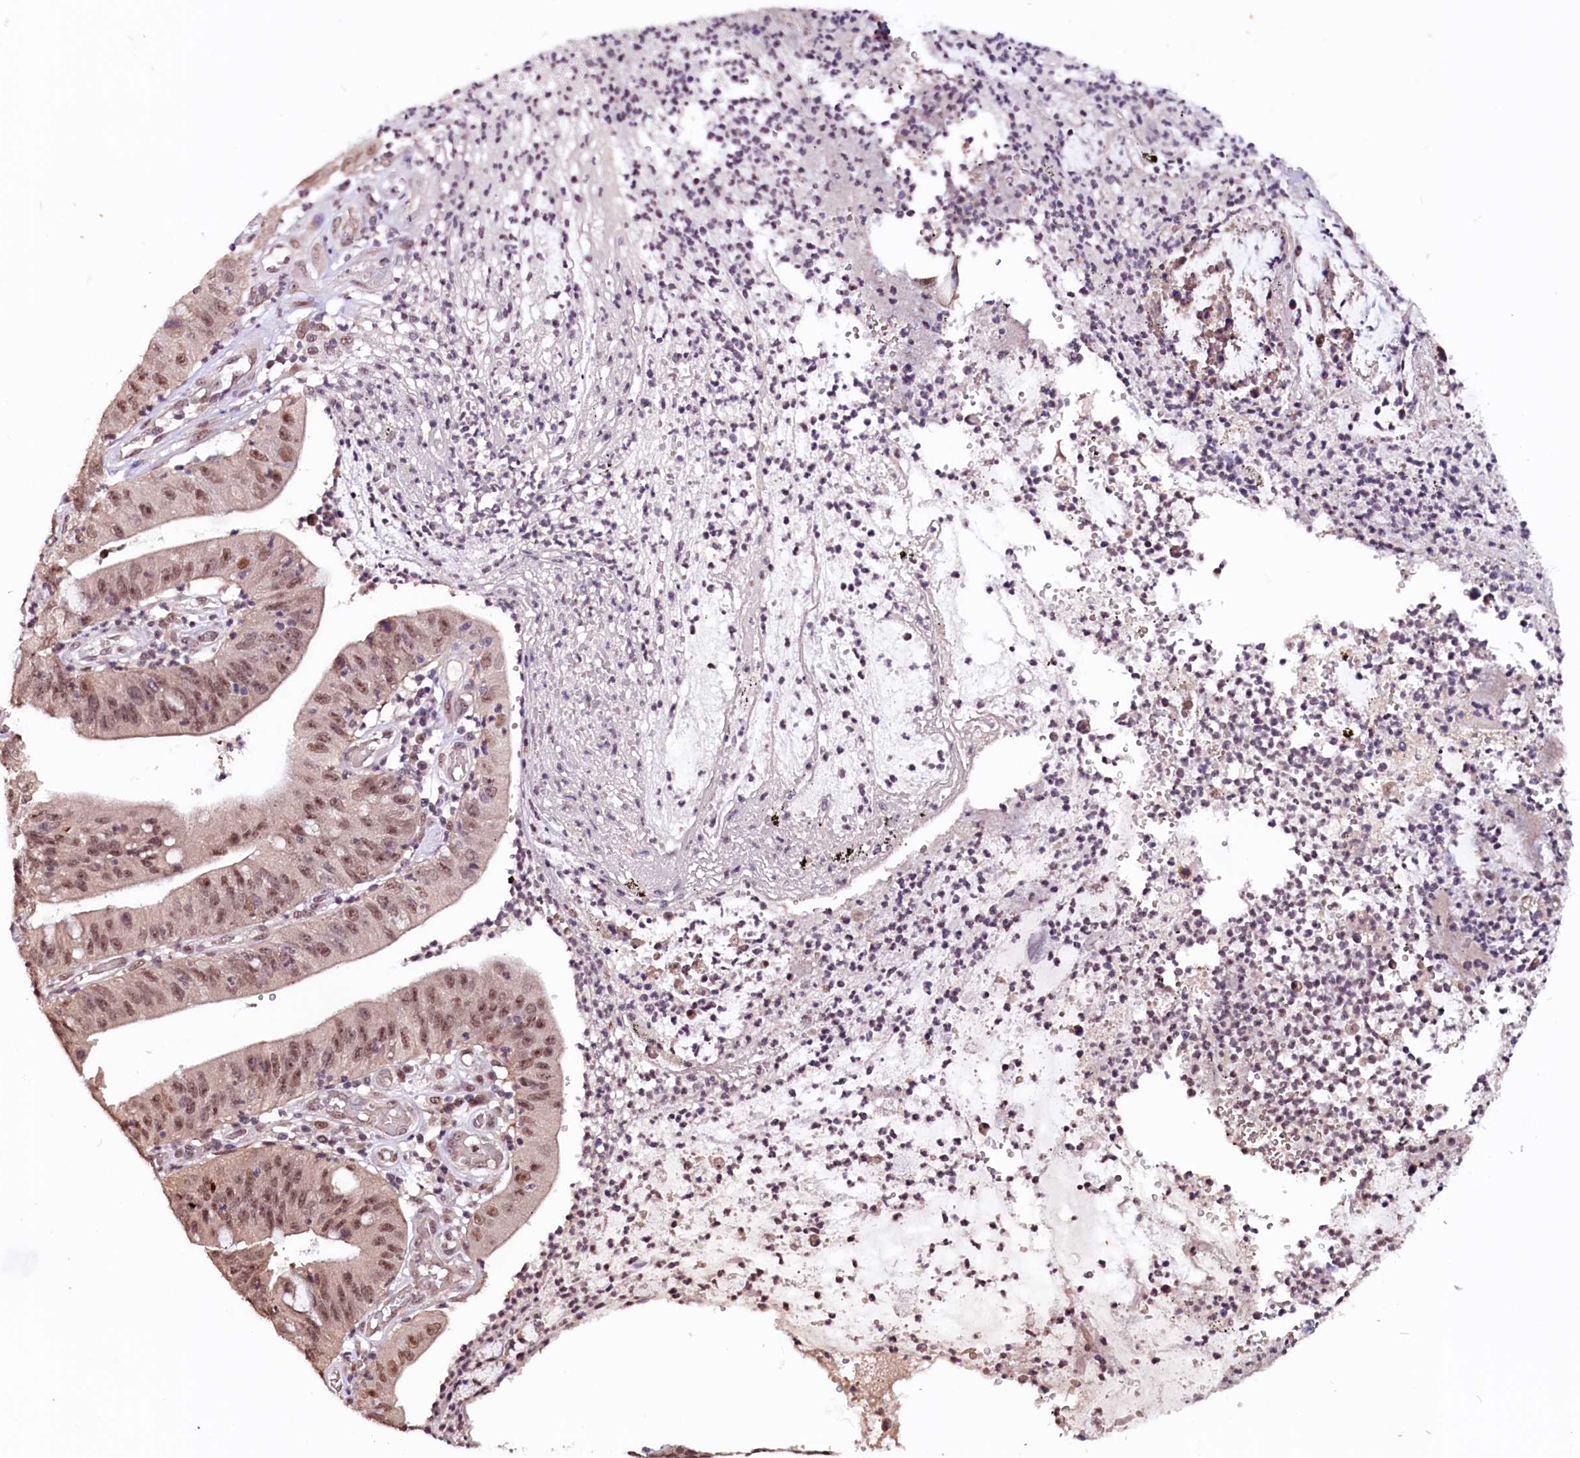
{"staining": {"intensity": "moderate", "quantity": ">75%", "location": "nuclear"}, "tissue": "stomach cancer", "cell_type": "Tumor cells", "image_type": "cancer", "snomed": [{"axis": "morphology", "description": "Adenocarcinoma, NOS"}, {"axis": "topography", "description": "Stomach"}], "caption": "Moderate nuclear expression for a protein is appreciated in about >75% of tumor cells of stomach cancer using immunohistochemistry (IHC).", "gene": "RNMT", "patient": {"sex": "male", "age": 59}}